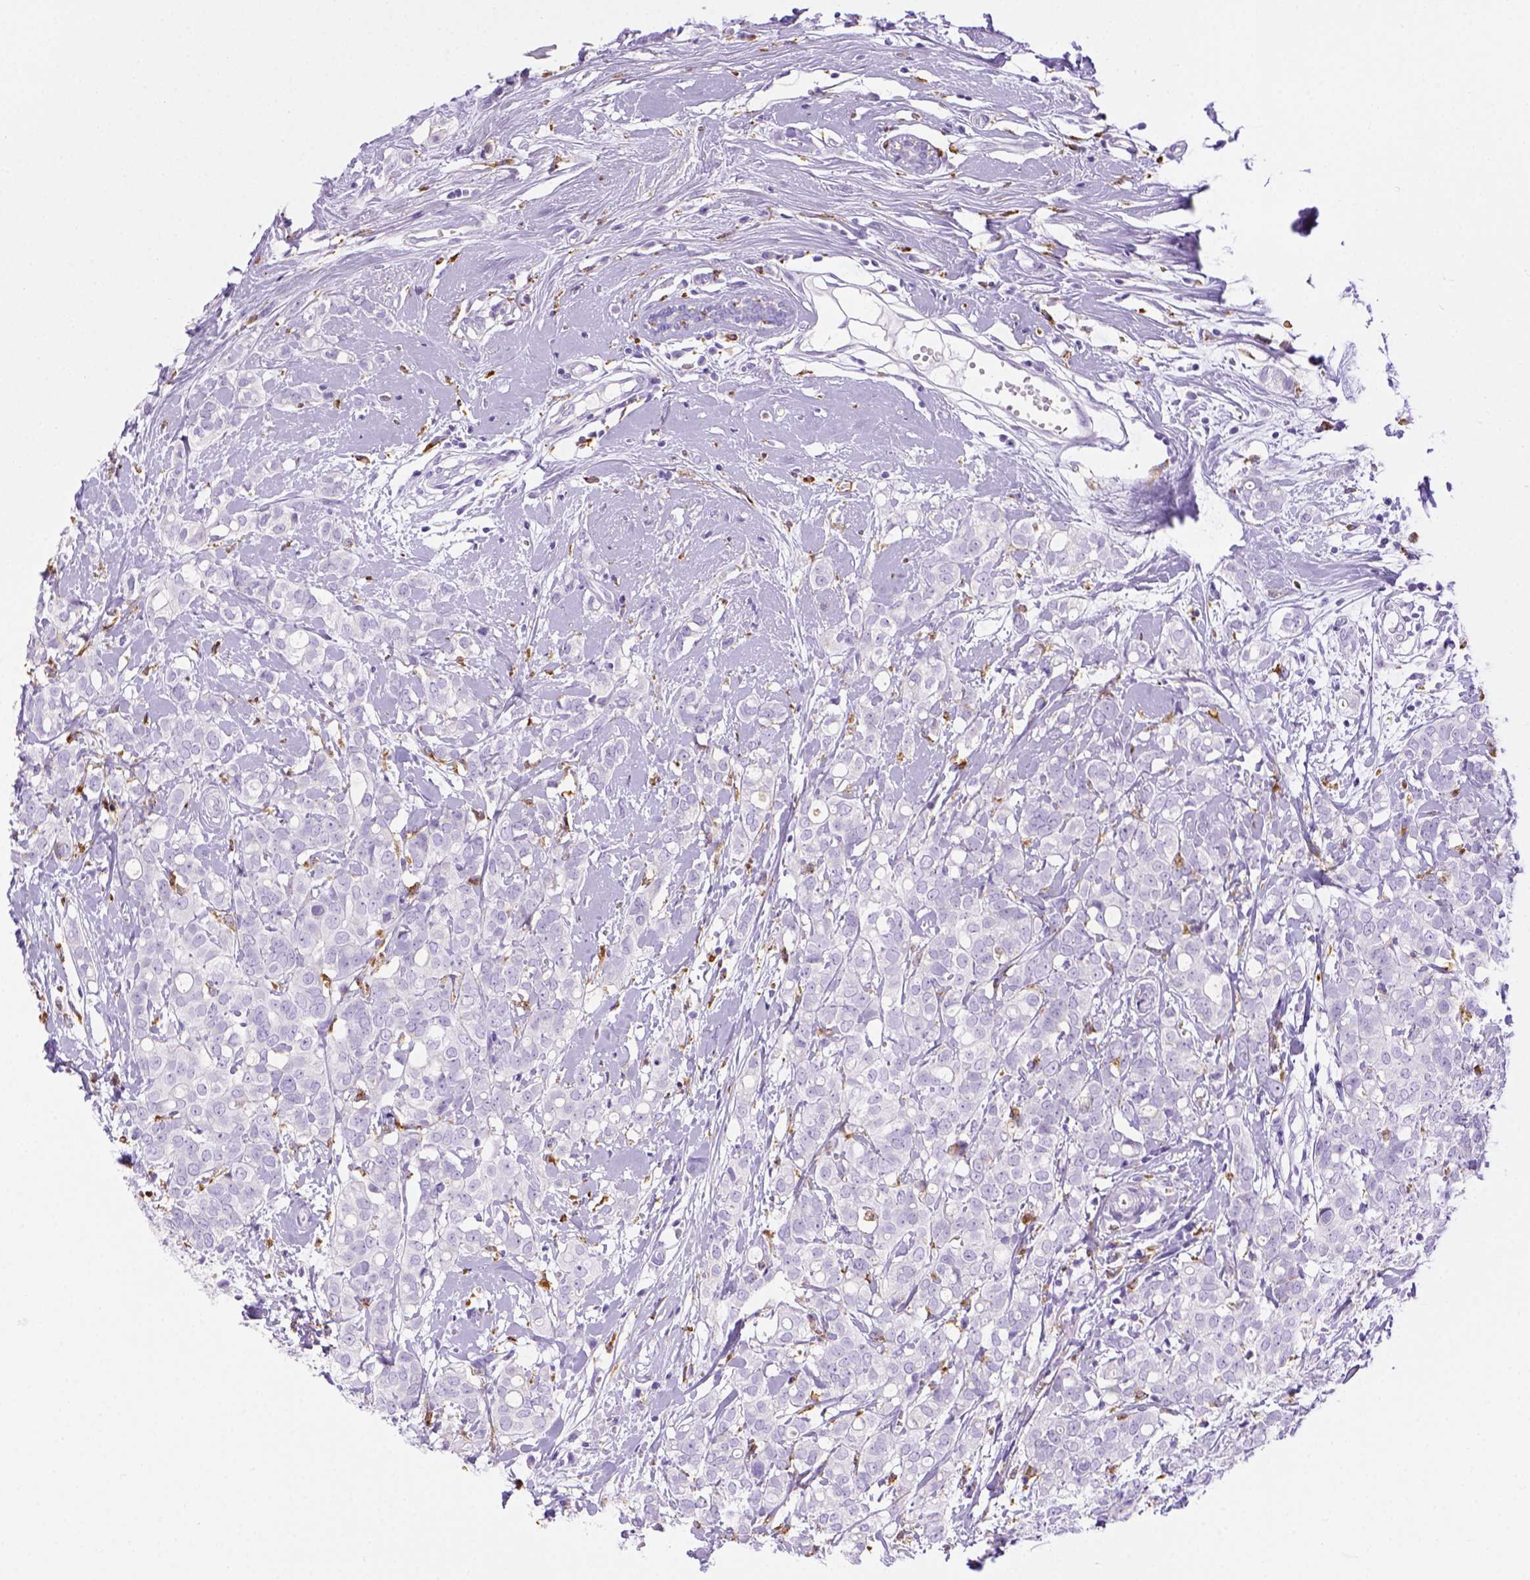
{"staining": {"intensity": "negative", "quantity": "none", "location": "none"}, "tissue": "breast cancer", "cell_type": "Tumor cells", "image_type": "cancer", "snomed": [{"axis": "morphology", "description": "Duct carcinoma"}, {"axis": "topography", "description": "Breast"}], "caption": "DAB immunohistochemical staining of breast cancer (invasive ductal carcinoma) exhibits no significant expression in tumor cells. (DAB immunohistochemistry with hematoxylin counter stain).", "gene": "CD68", "patient": {"sex": "female", "age": 40}}